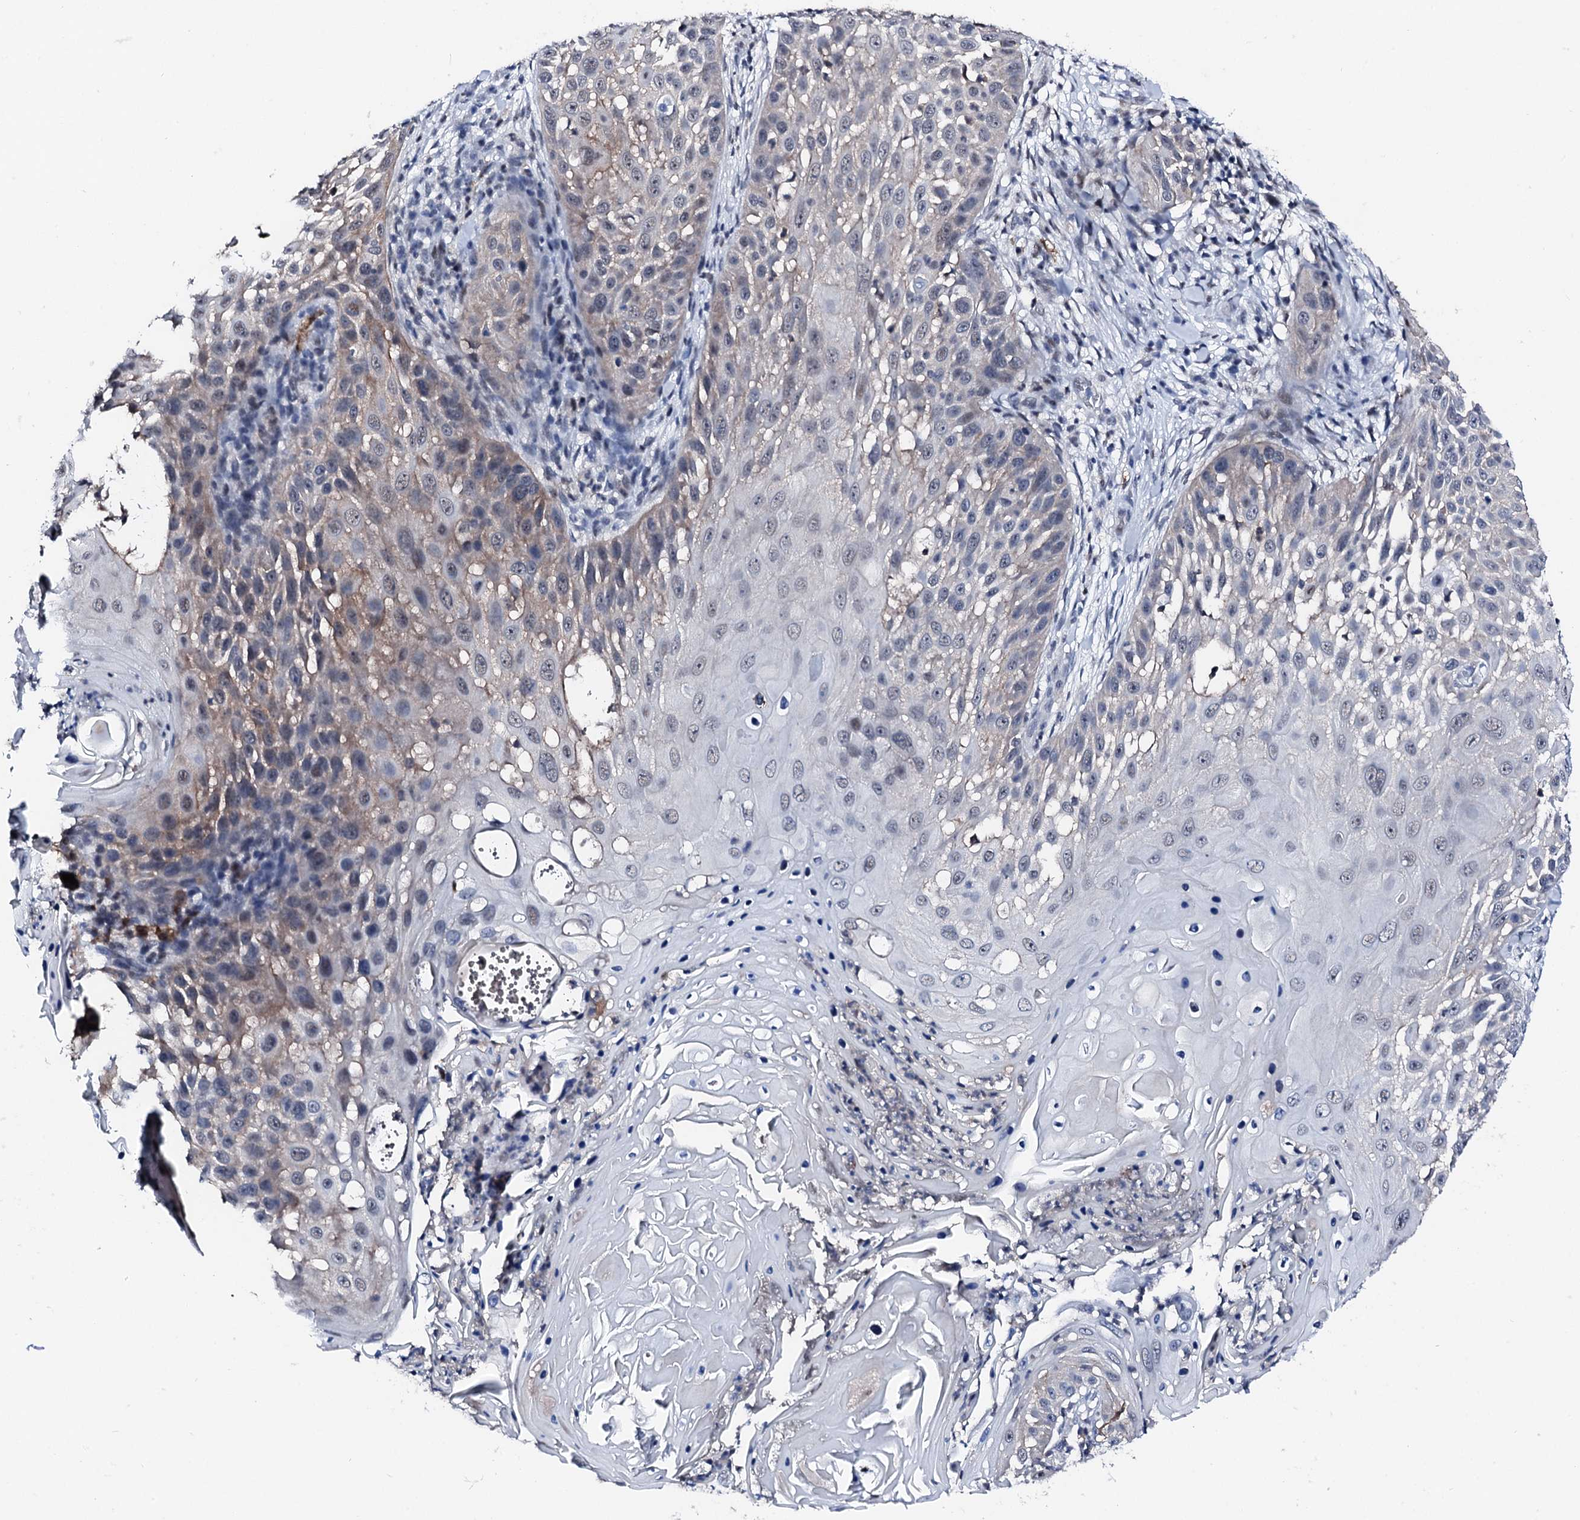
{"staining": {"intensity": "negative", "quantity": "none", "location": "none"}, "tissue": "skin cancer", "cell_type": "Tumor cells", "image_type": "cancer", "snomed": [{"axis": "morphology", "description": "Squamous cell carcinoma, NOS"}, {"axis": "topography", "description": "Skin"}], "caption": "Tumor cells are negative for protein expression in human skin cancer.", "gene": "TRAFD1", "patient": {"sex": "female", "age": 44}}